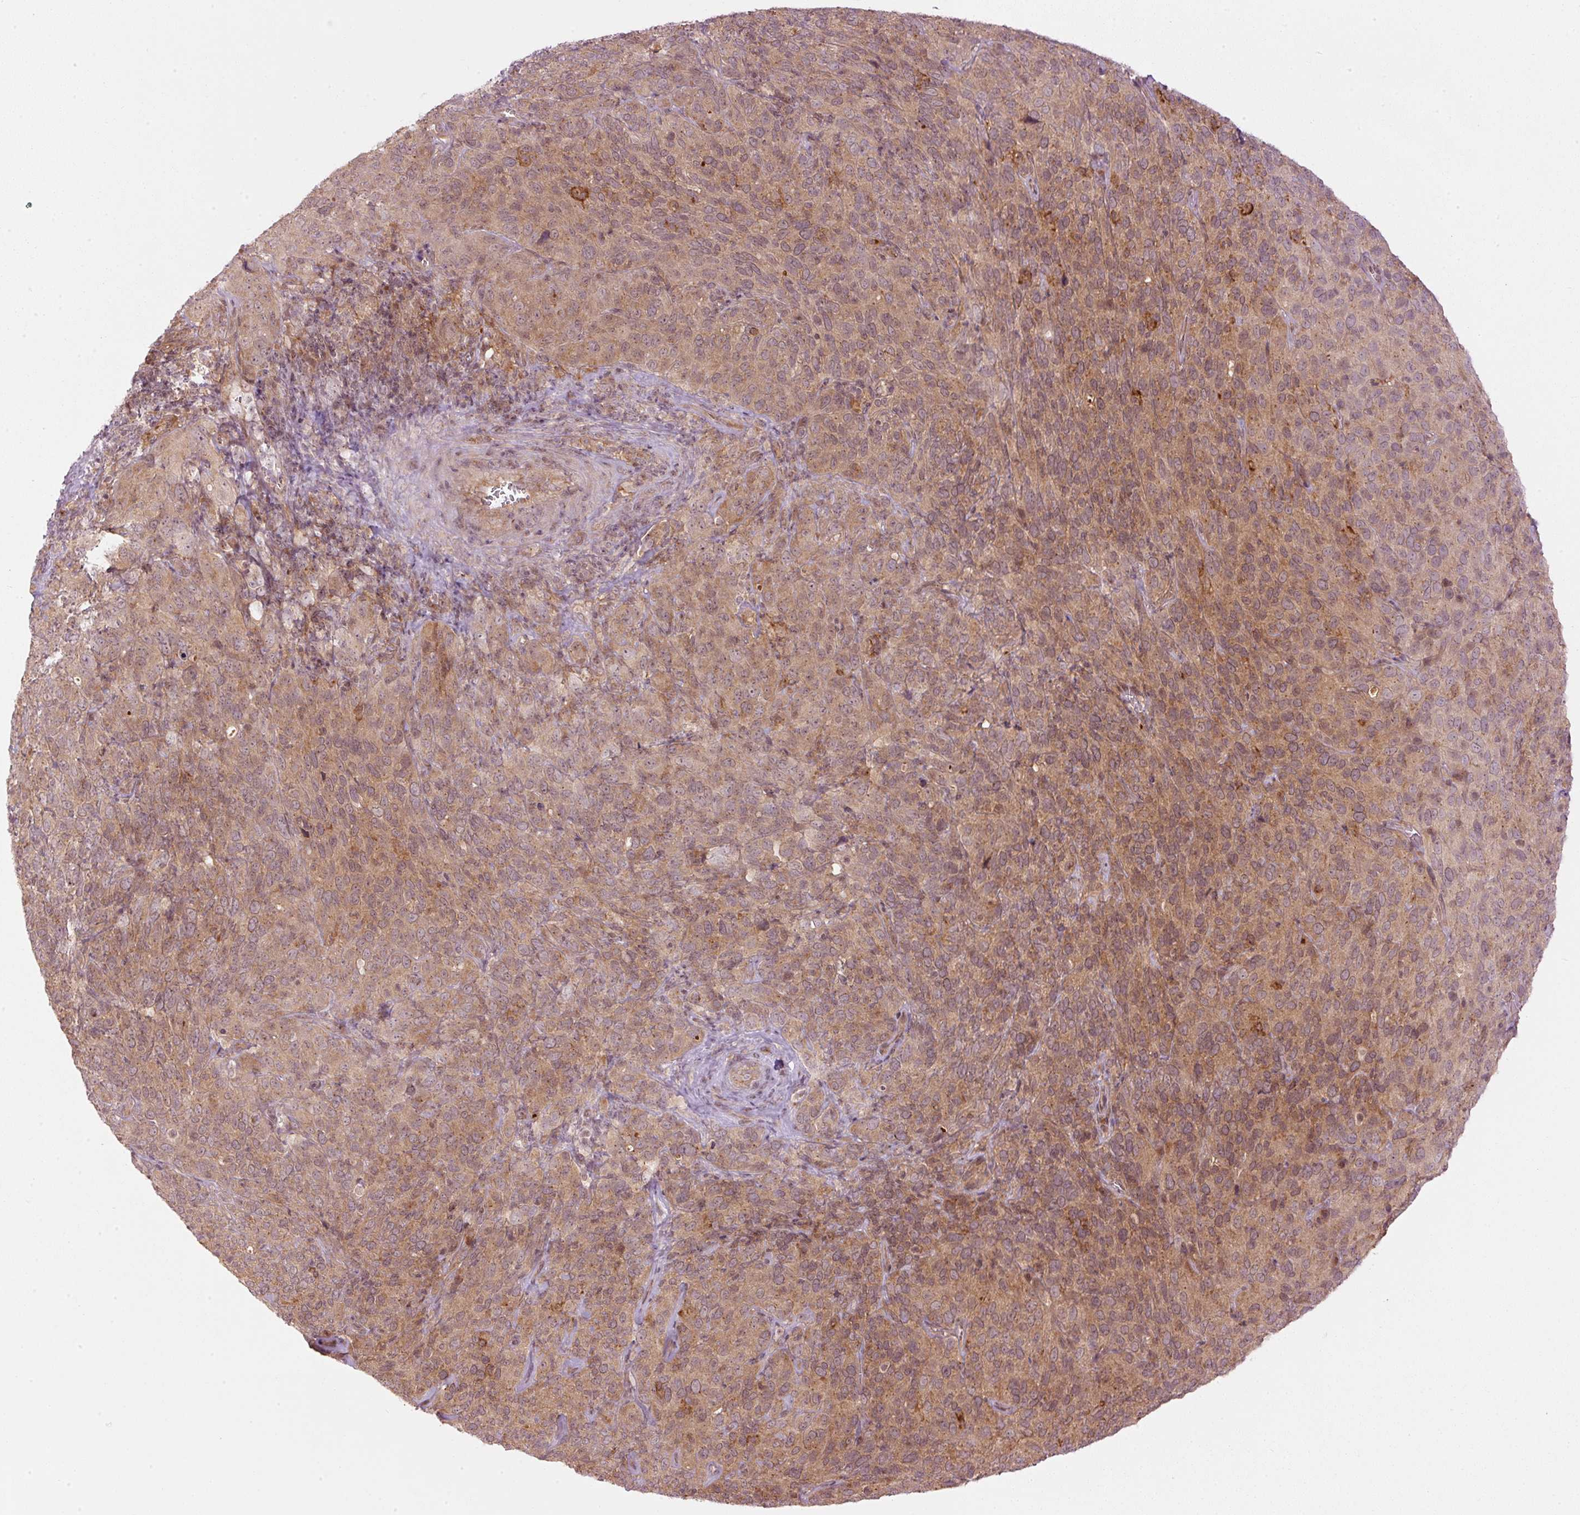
{"staining": {"intensity": "moderate", "quantity": ">75%", "location": "cytoplasmic/membranous"}, "tissue": "cervical cancer", "cell_type": "Tumor cells", "image_type": "cancer", "snomed": [{"axis": "morphology", "description": "Normal tissue, NOS"}, {"axis": "morphology", "description": "Squamous cell carcinoma, NOS"}, {"axis": "topography", "description": "Cervix"}], "caption": "Cervical cancer (squamous cell carcinoma) stained with a protein marker reveals moderate staining in tumor cells.", "gene": "MZT2B", "patient": {"sex": "female", "age": 51}}